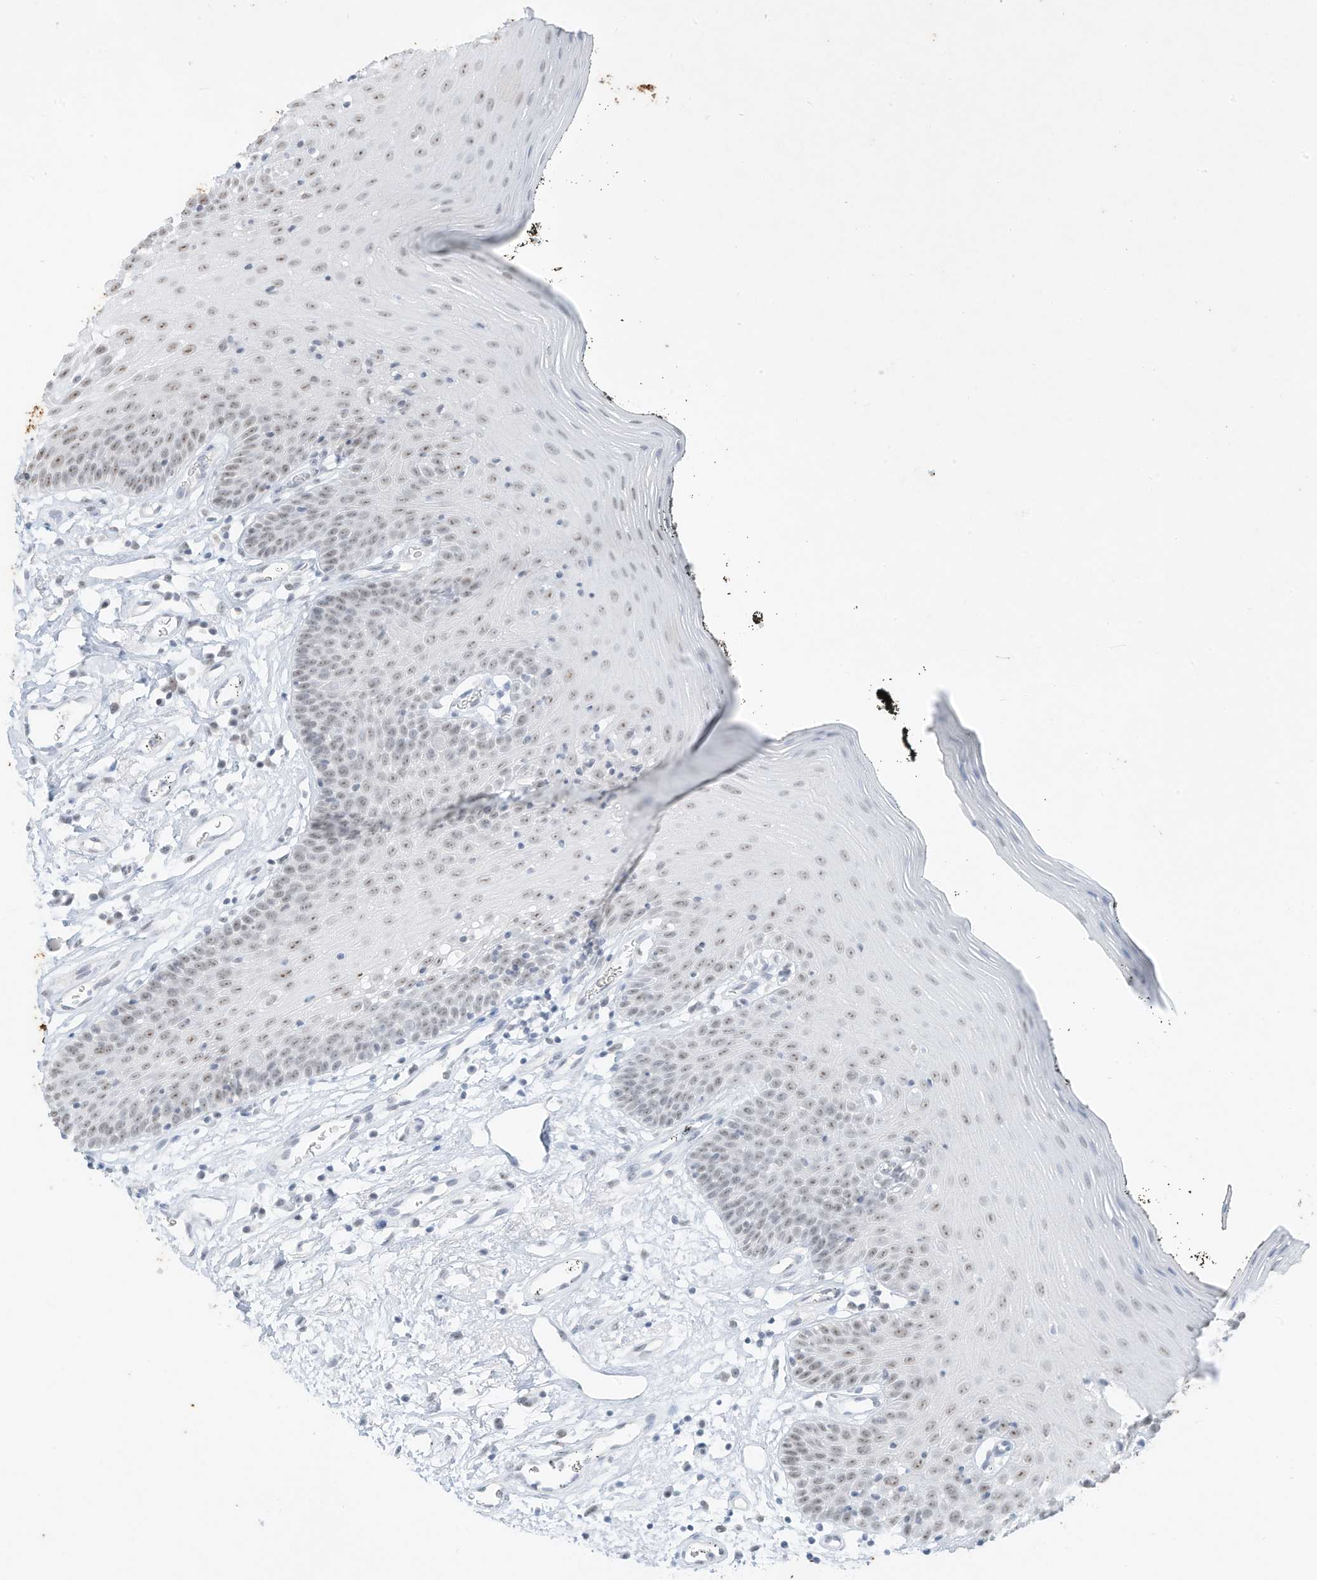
{"staining": {"intensity": "weak", "quantity": "<25%", "location": "nuclear"}, "tissue": "oral mucosa", "cell_type": "Squamous epithelial cells", "image_type": "normal", "snomed": [{"axis": "morphology", "description": "Normal tissue, NOS"}, {"axis": "topography", "description": "Oral tissue"}], "caption": "Normal oral mucosa was stained to show a protein in brown. There is no significant positivity in squamous epithelial cells. Brightfield microscopy of immunohistochemistry (IHC) stained with DAB (3,3'-diaminobenzidine) (brown) and hematoxylin (blue), captured at high magnification.", "gene": "PGC", "patient": {"sex": "male", "age": 74}}